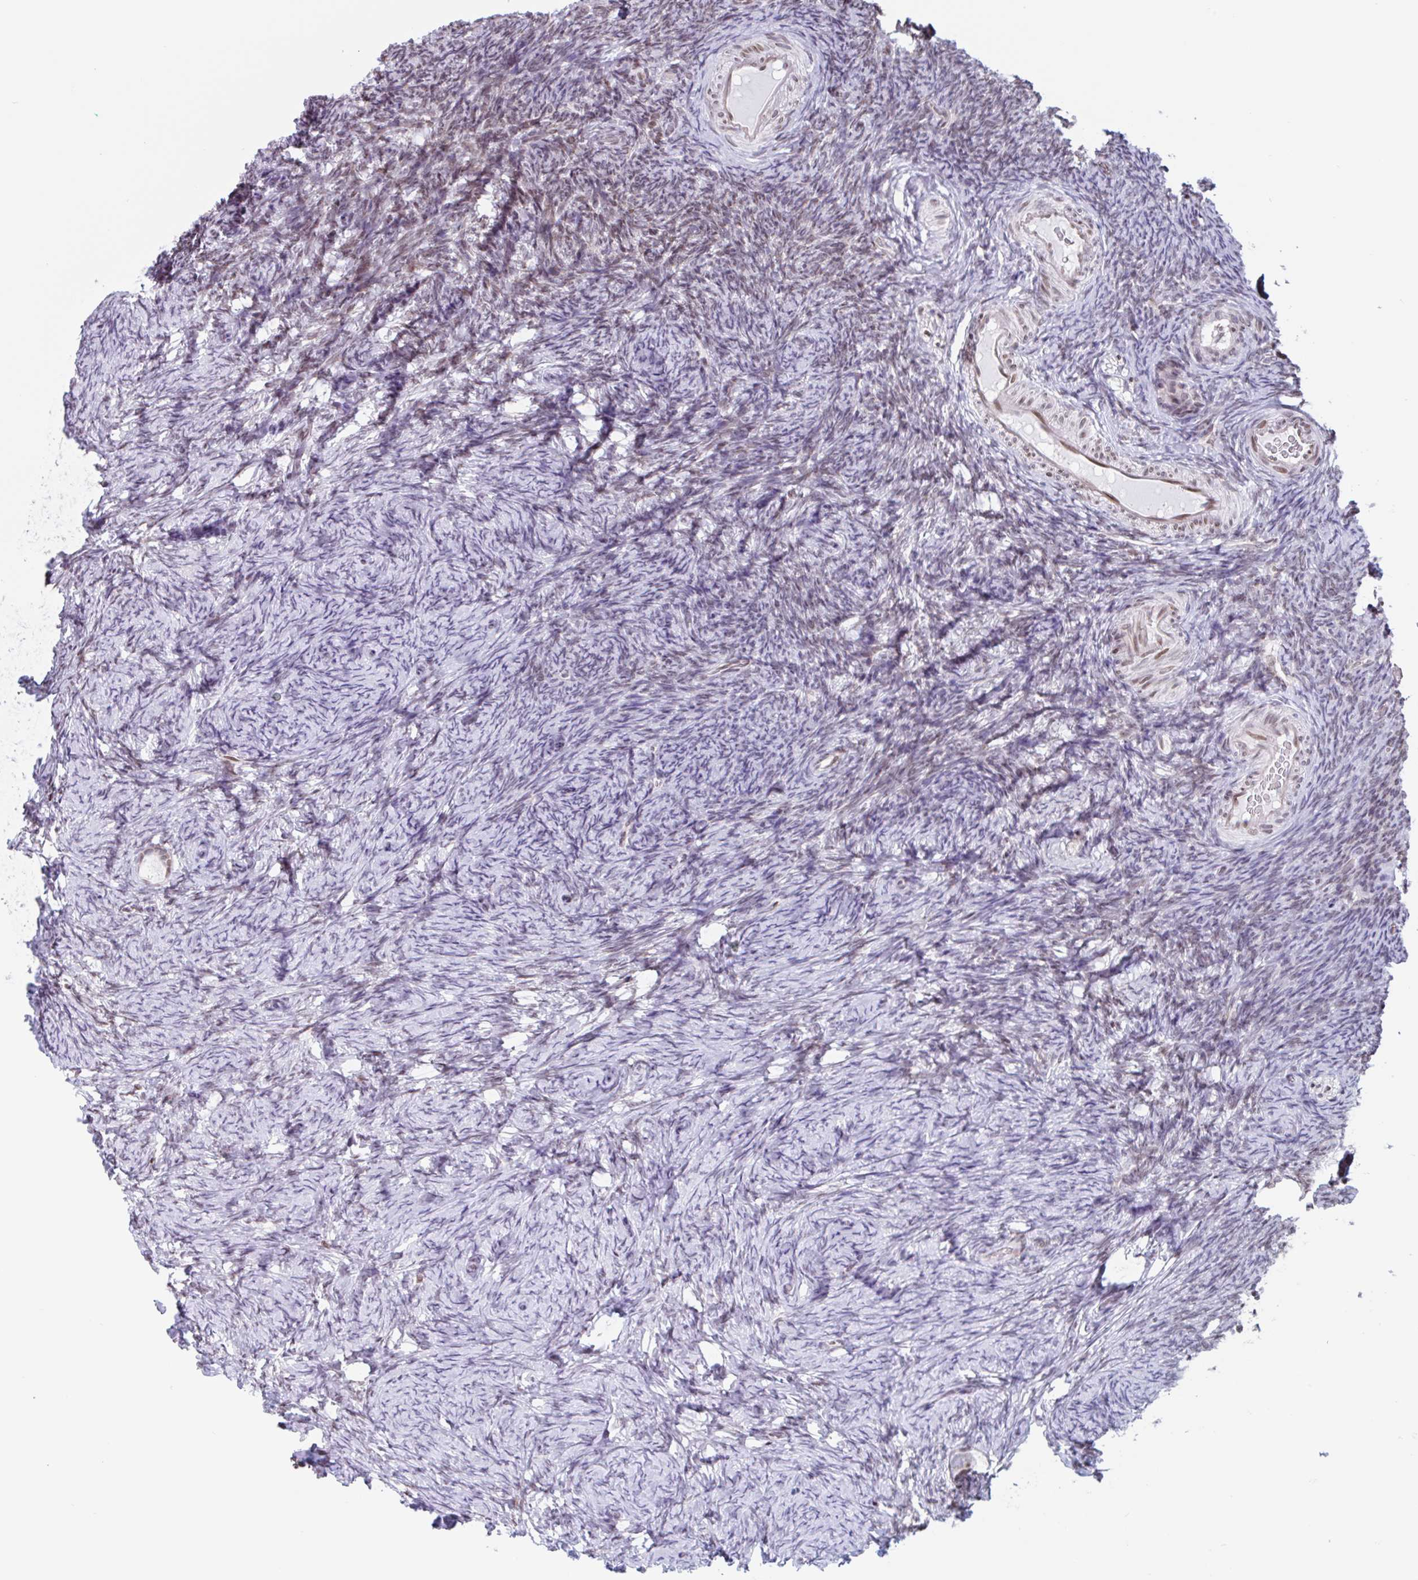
{"staining": {"intensity": "moderate", "quantity": "25%-75%", "location": "nuclear"}, "tissue": "ovary", "cell_type": "Ovarian stroma cells", "image_type": "normal", "snomed": [{"axis": "morphology", "description": "Normal tissue, NOS"}, {"axis": "topography", "description": "Ovary"}], "caption": "Immunohistochemical staining of unremarkable human ovary displays medium levels of moderate nuclear expression in about 25%-75% of ovarian stroma cells.", "gene": "NOL6", "patient": {"sex": "female", "age": 34}}